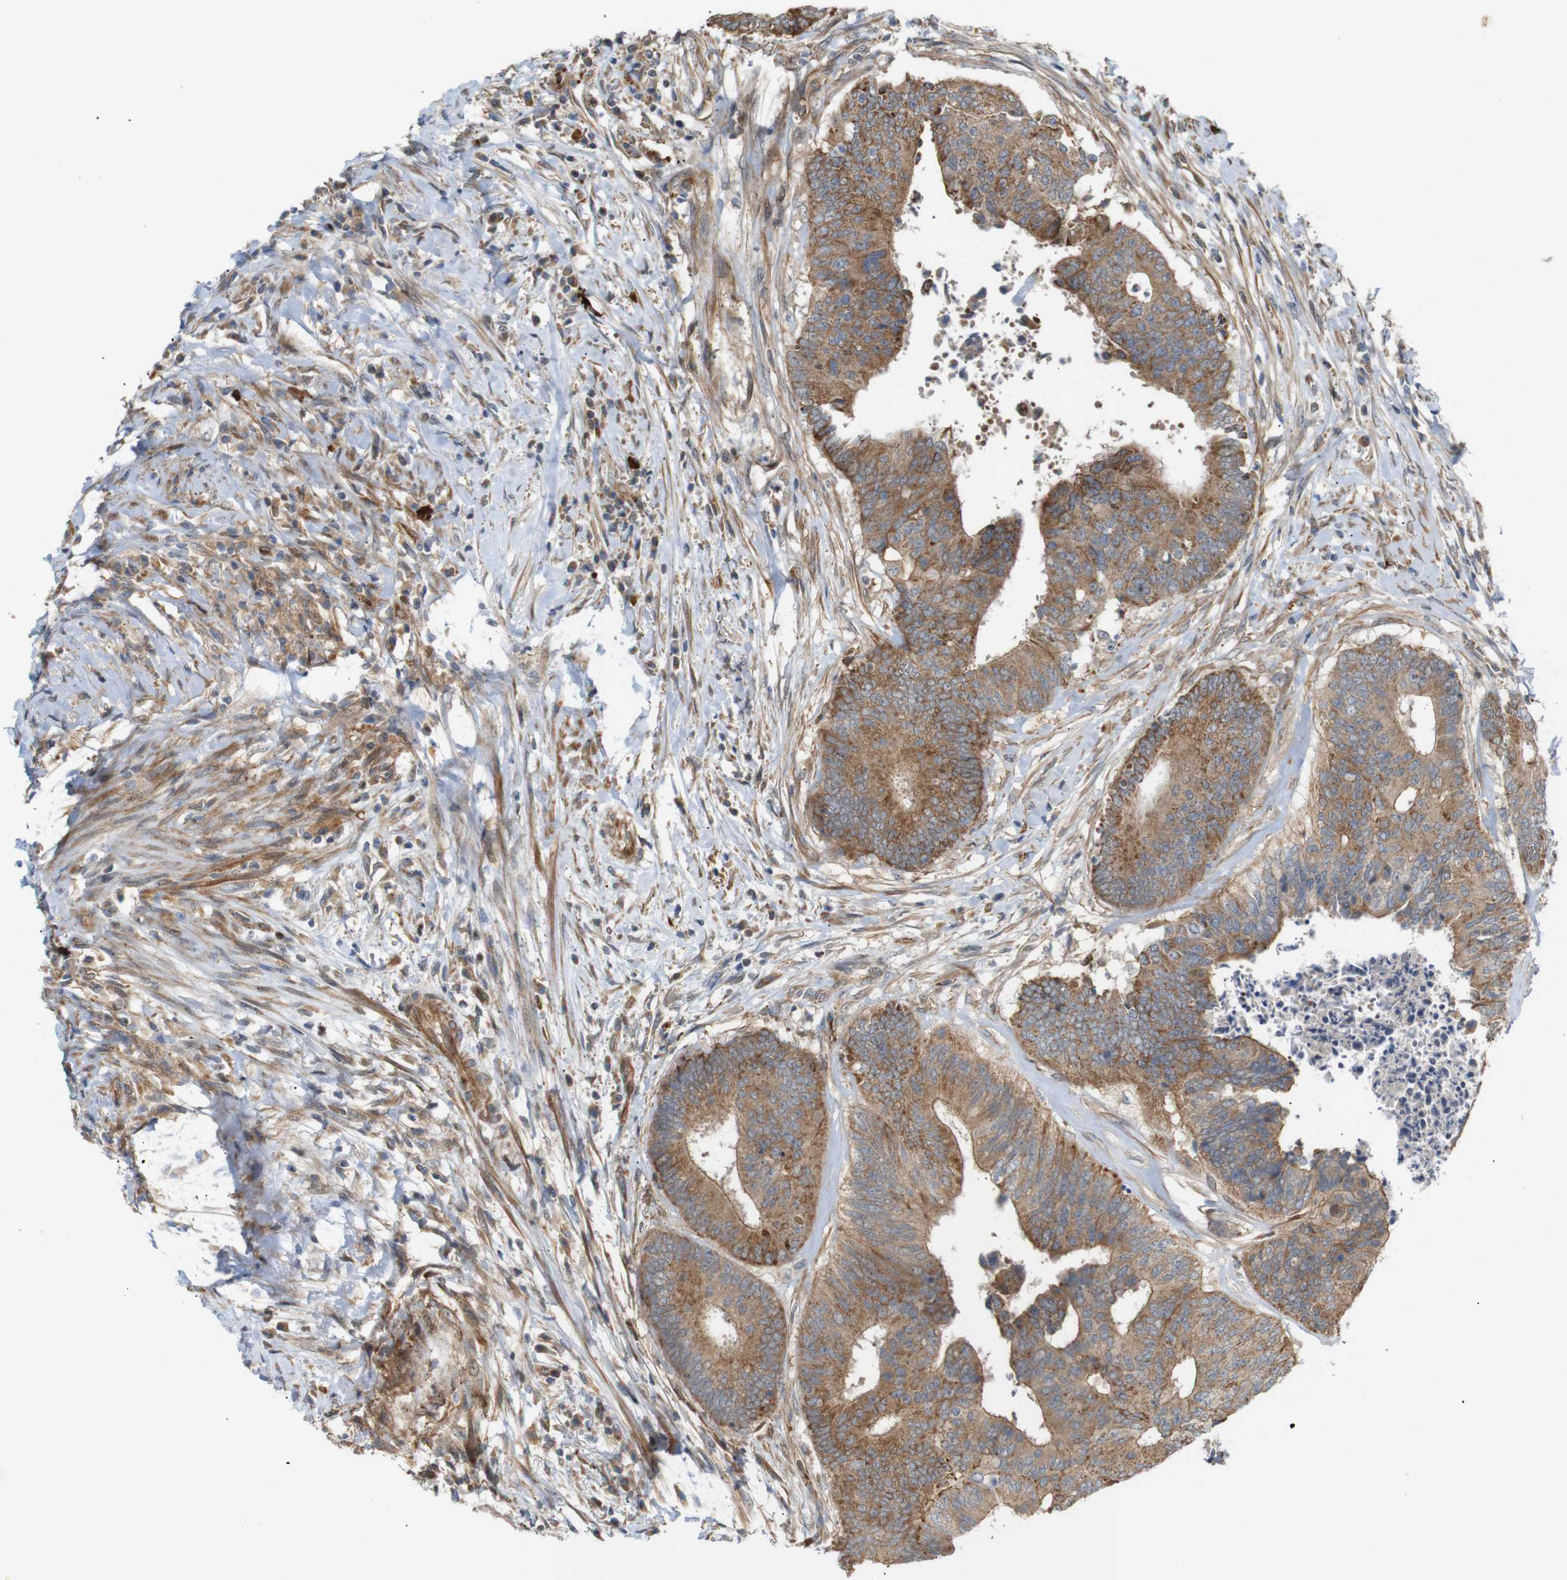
{"staining": {"intensity": "moderate", "quantity": ">75%", "location": "cytoplasmic/membranous"}, "tissue": "colorectal cancer", "cell_type": "Tumor cells", "image_type": "cancer", "snomed": [{"axis": "morphology", "description": "Adenocarcinoma, NOS"}, {"axis": "topography", "description": "Rectum"}], "caption": "This is a histology image of immunohistochemistry (IHC) staining of colorectal adenocarcinoma, which shows moderate expression in the cytoplasmic/membranous of tumor cells.", "gene": "RPTOR", "patient": {"sex": "male", "age": 72}}